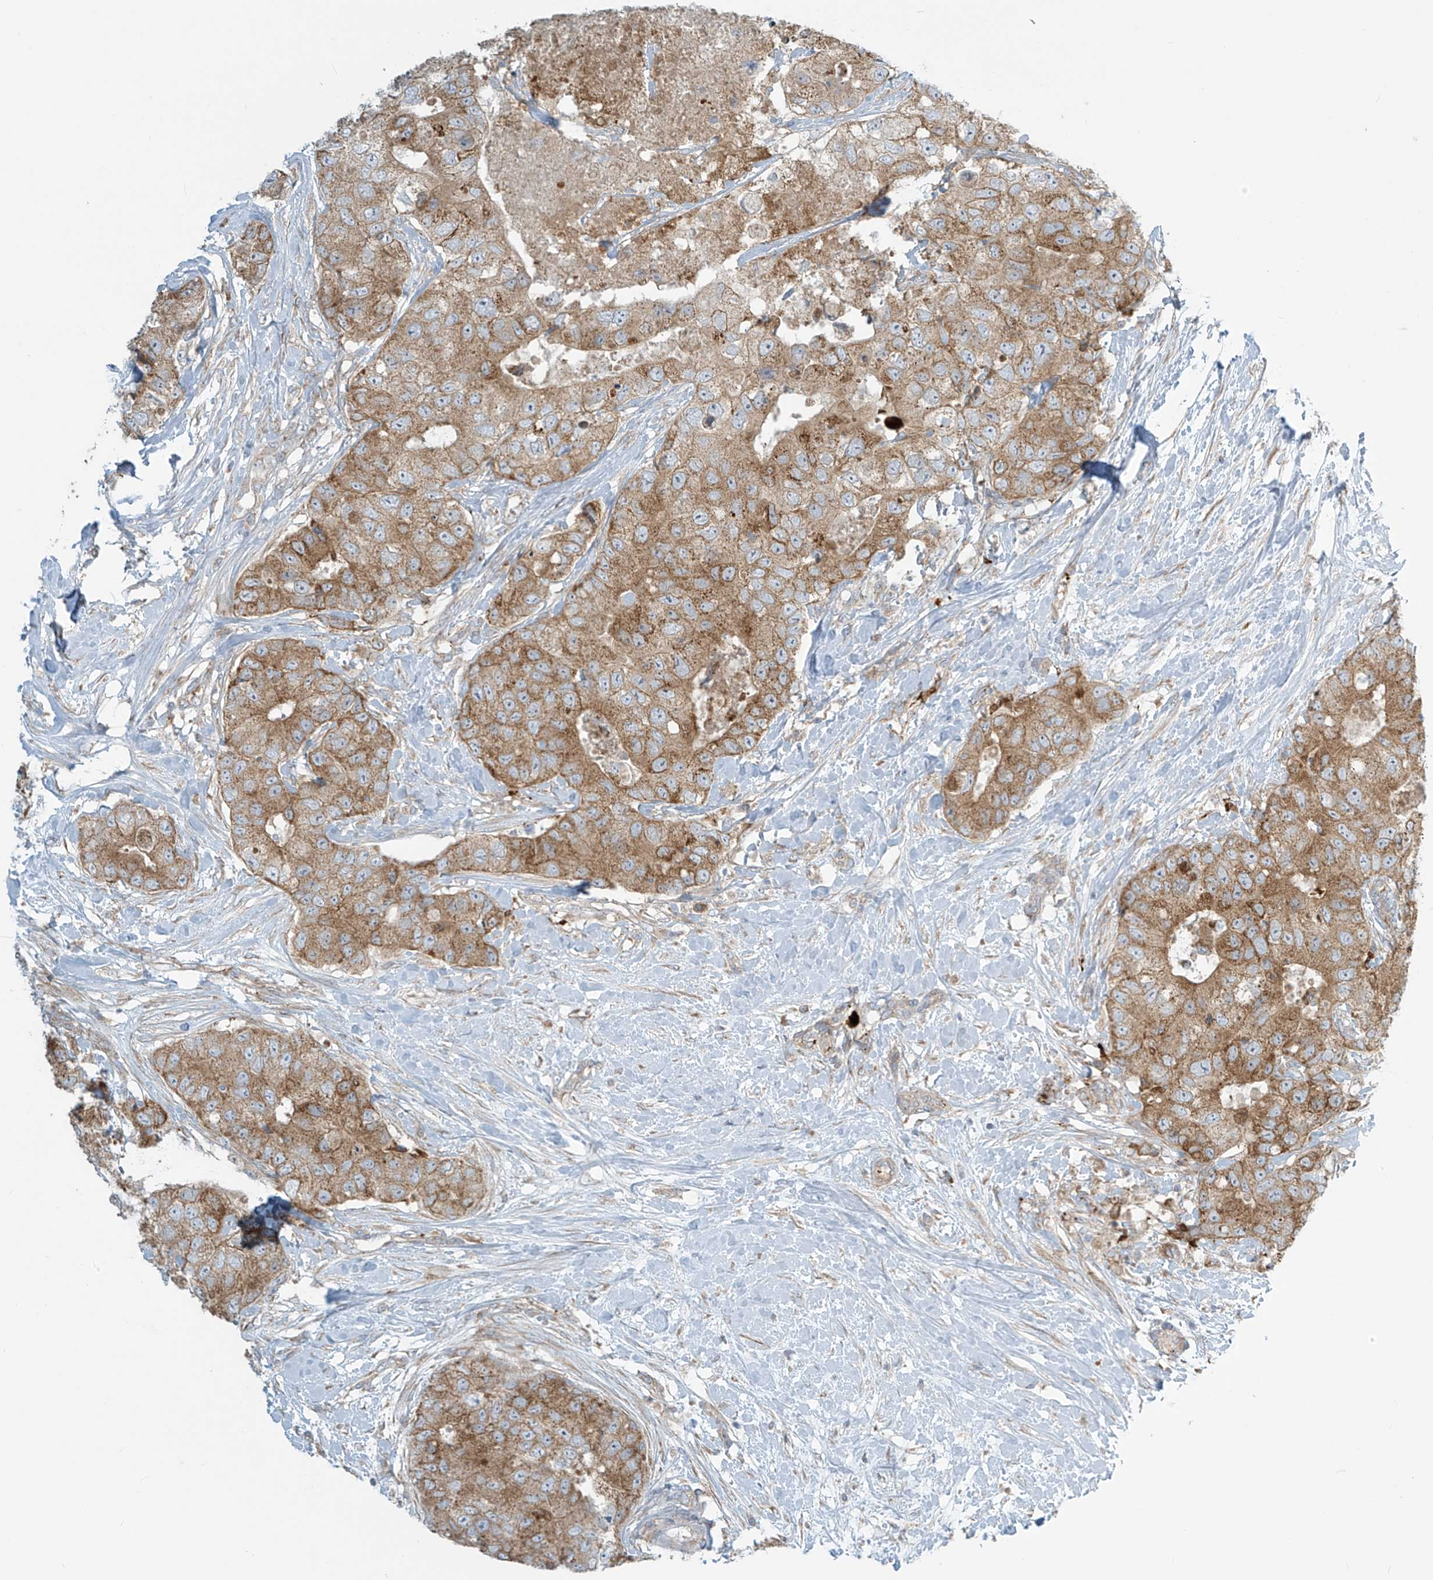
{"staining": {"intensity": "moderate", "quantity": ">75%", "location": "cytoplasmic/membranous"}, "tissue": "breast cancer", "cell_type": "Tumor cells", "image_type": "cancer", "snomed": [{"axis": "morphology", "description": "Duct carcinoma"}, {"axis": "topography", "description": "Breast"}], "caption": "This histopathology image exhibits immunohistochemistry staining of breast cancer (infiltrating ductal carcinoma), with medium moderate cytoplasmic/membranous expression in approximately >75% of tumor cells.", "gene": "LZTS3", "patient": {"sex": "female", "age": 62}}